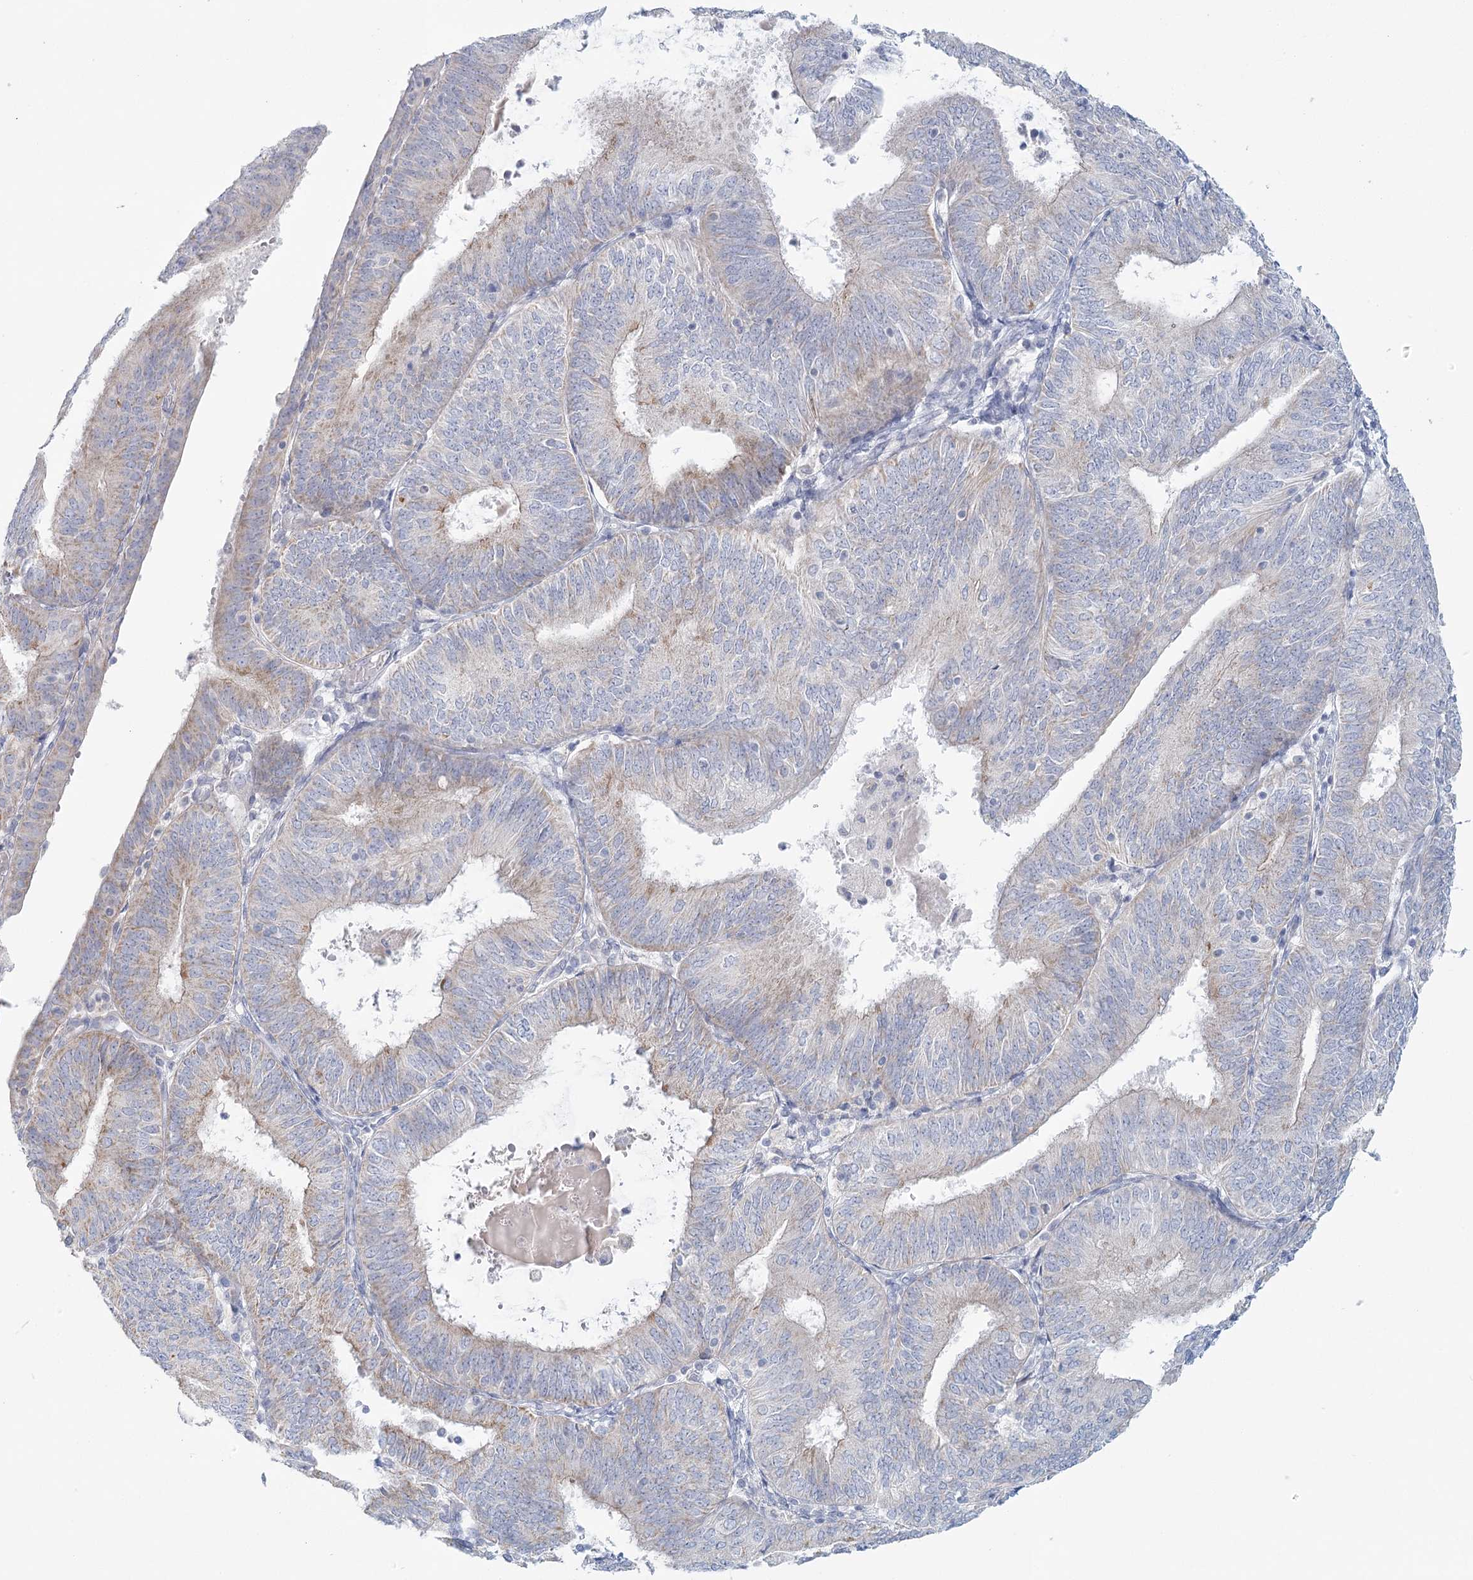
{"staining": {"intensity": "weak", "quantity": "<25%", "location": "cytoplasmic/membranous"}, "tissue": "endometrial cancer", "cell_type": "Tumor cells", "image_type": "cancer", "snomed": [{"axis": "morphology", "description": "Adenocarcinoma, NOS"}, {"axis": "topography", "description": "Endometrium"}], "caption": "Immunohistochemistry histopathology image of neoplastic tissue: endometrial adenocarcinoma stained with DAB reveals no significant protein positivity in tumor cells.", "gene": "BPHL", "patient": {"sex": "female", "age": 58}}